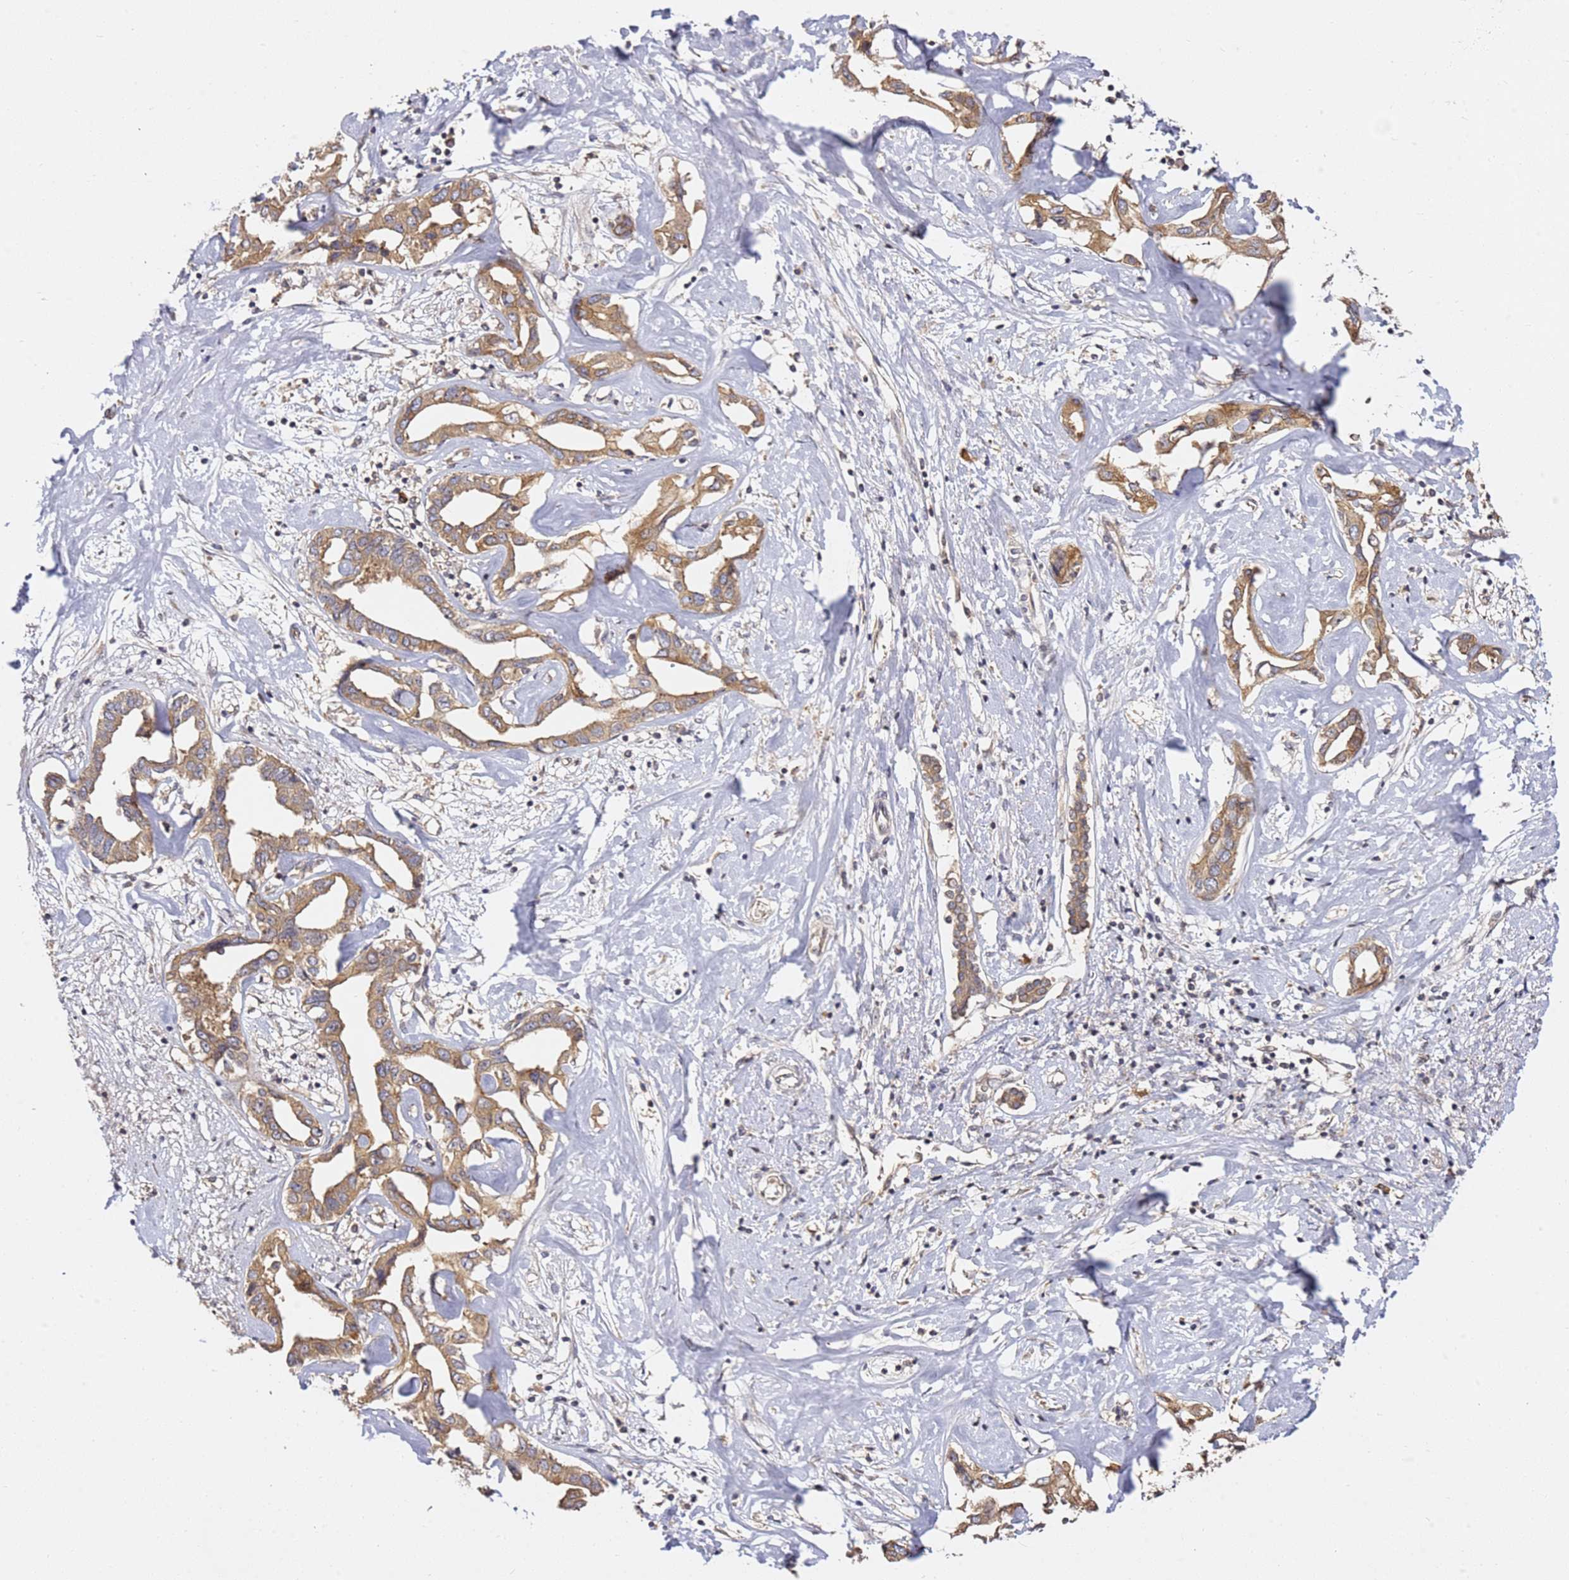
{"staining": {"intensity": "moderate", "quantity": ">75%", "location": "cytoplasmic/membranous"}, "tissue": "liver cancer", "cell_type": "Tumor cells", "image_type": "cancer", "snomed": [{"axis": "morphology", "description": "Cholangiocarcinoma"}, {"axis": "topography", "description": "Liver"}], "caption": "DAB immunohistochemical staining of human liver cancer (cholangiocarcinoma) displays moderate cytoplasmic/membranous protein staining in about >75% of tumor cells. The staining was performed using DAB to visualize the protein expression in brown, while the nuclei were stained in blue with hematoxylin (Magnification: 20x).", "gene": "OSBPL2", "patient": {"sex": "male", "age": 59}}